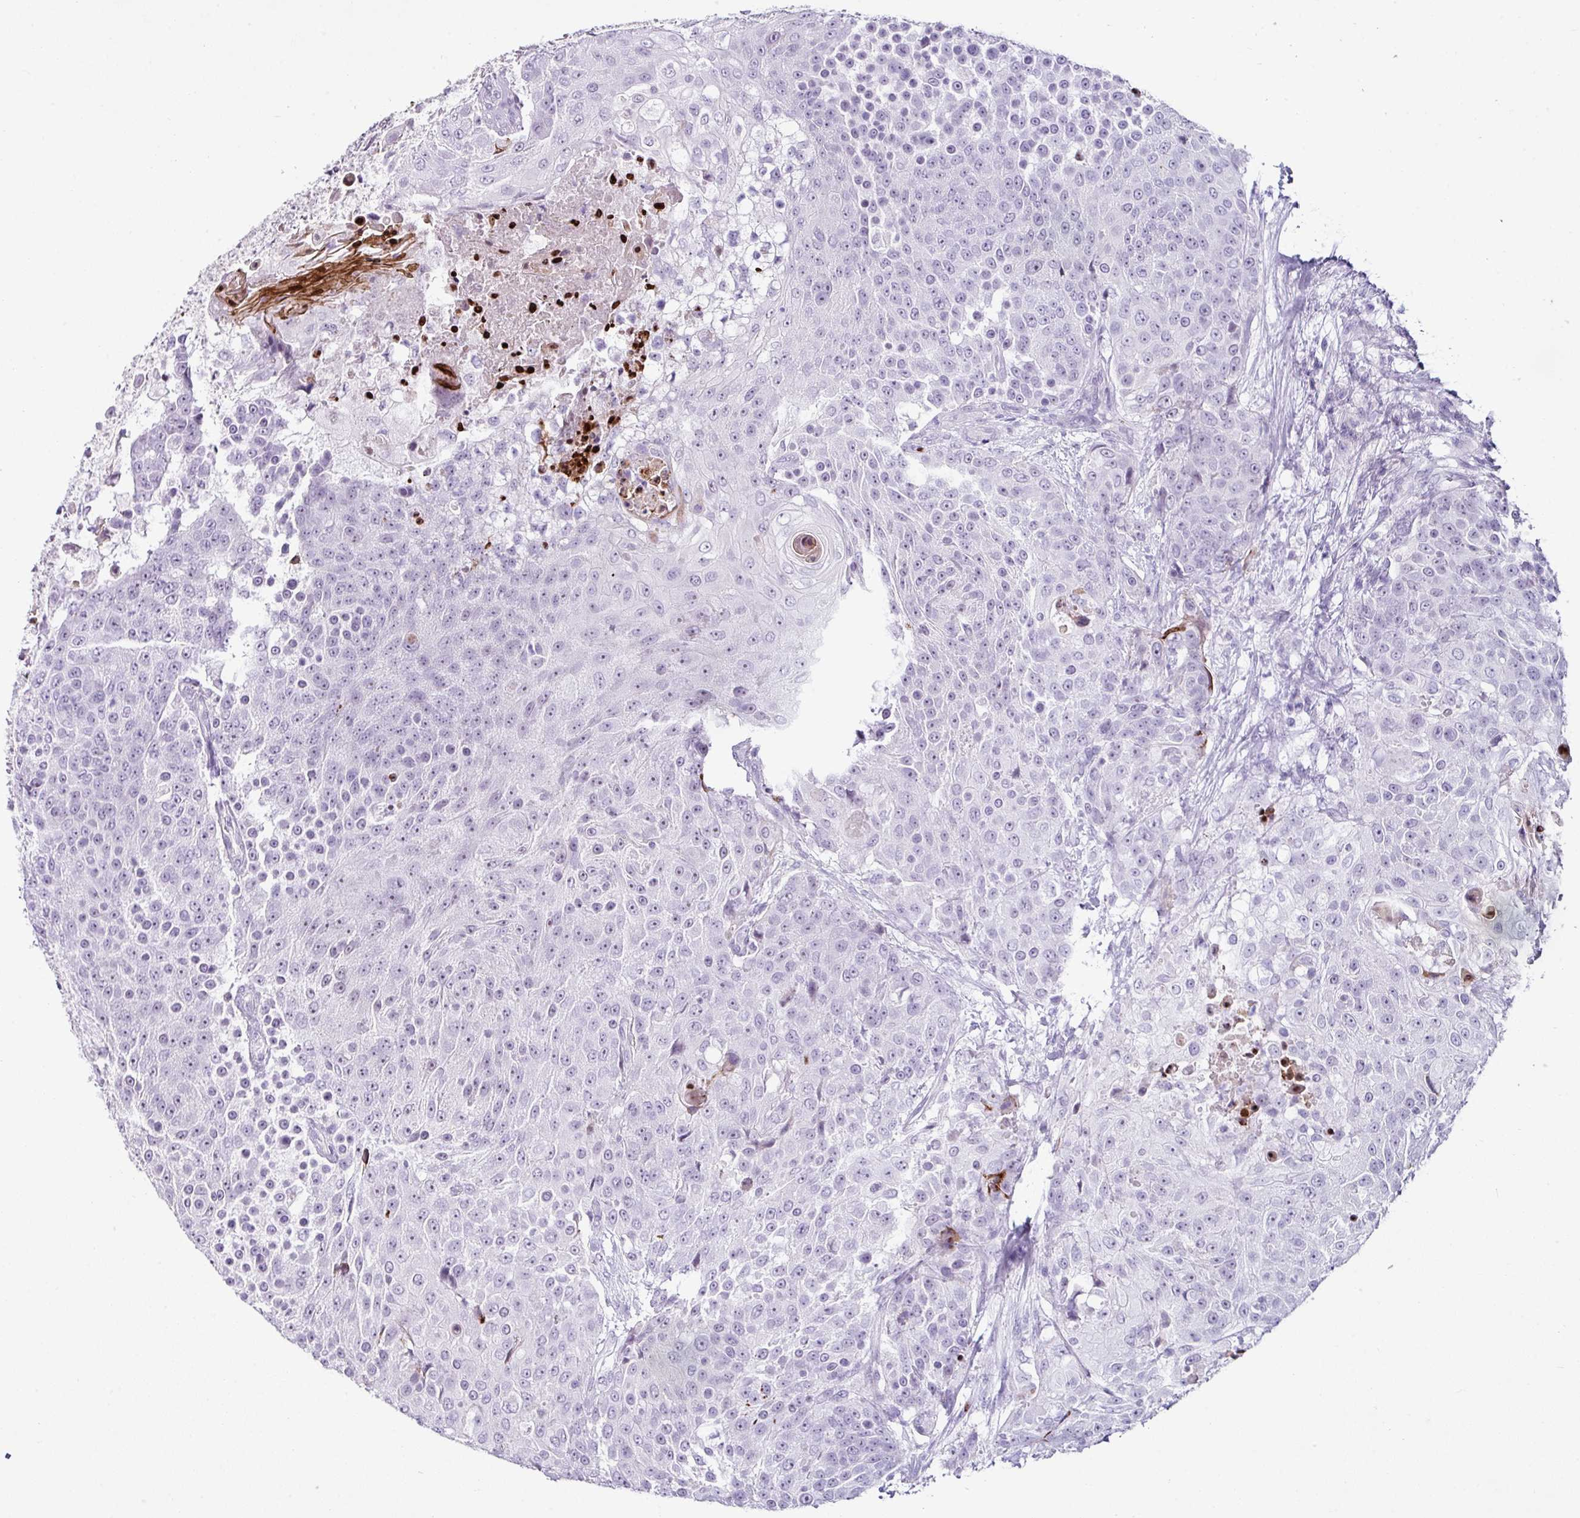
{"staining": {"intensity": "negative", "quantity": "none", "location": "none"}, "tissue": "urothelial cancer", "cell_type": "Tumor cells", "image_type": "cancer", "snomed": [{"axis": "morphology", "description": "Urothelial carcinoma, High grade"}, {"axis": "topography", "description": "Urinary bladder"}], "caption": "DAB (3,3'-diaminobenzidine) immunohistochemical staining of urothelial carcinoma (high-grade) reveals no significant positivity in tumor cells.", "gene": "TRA2A", "patient": {"sex": "female", "age": 63}}